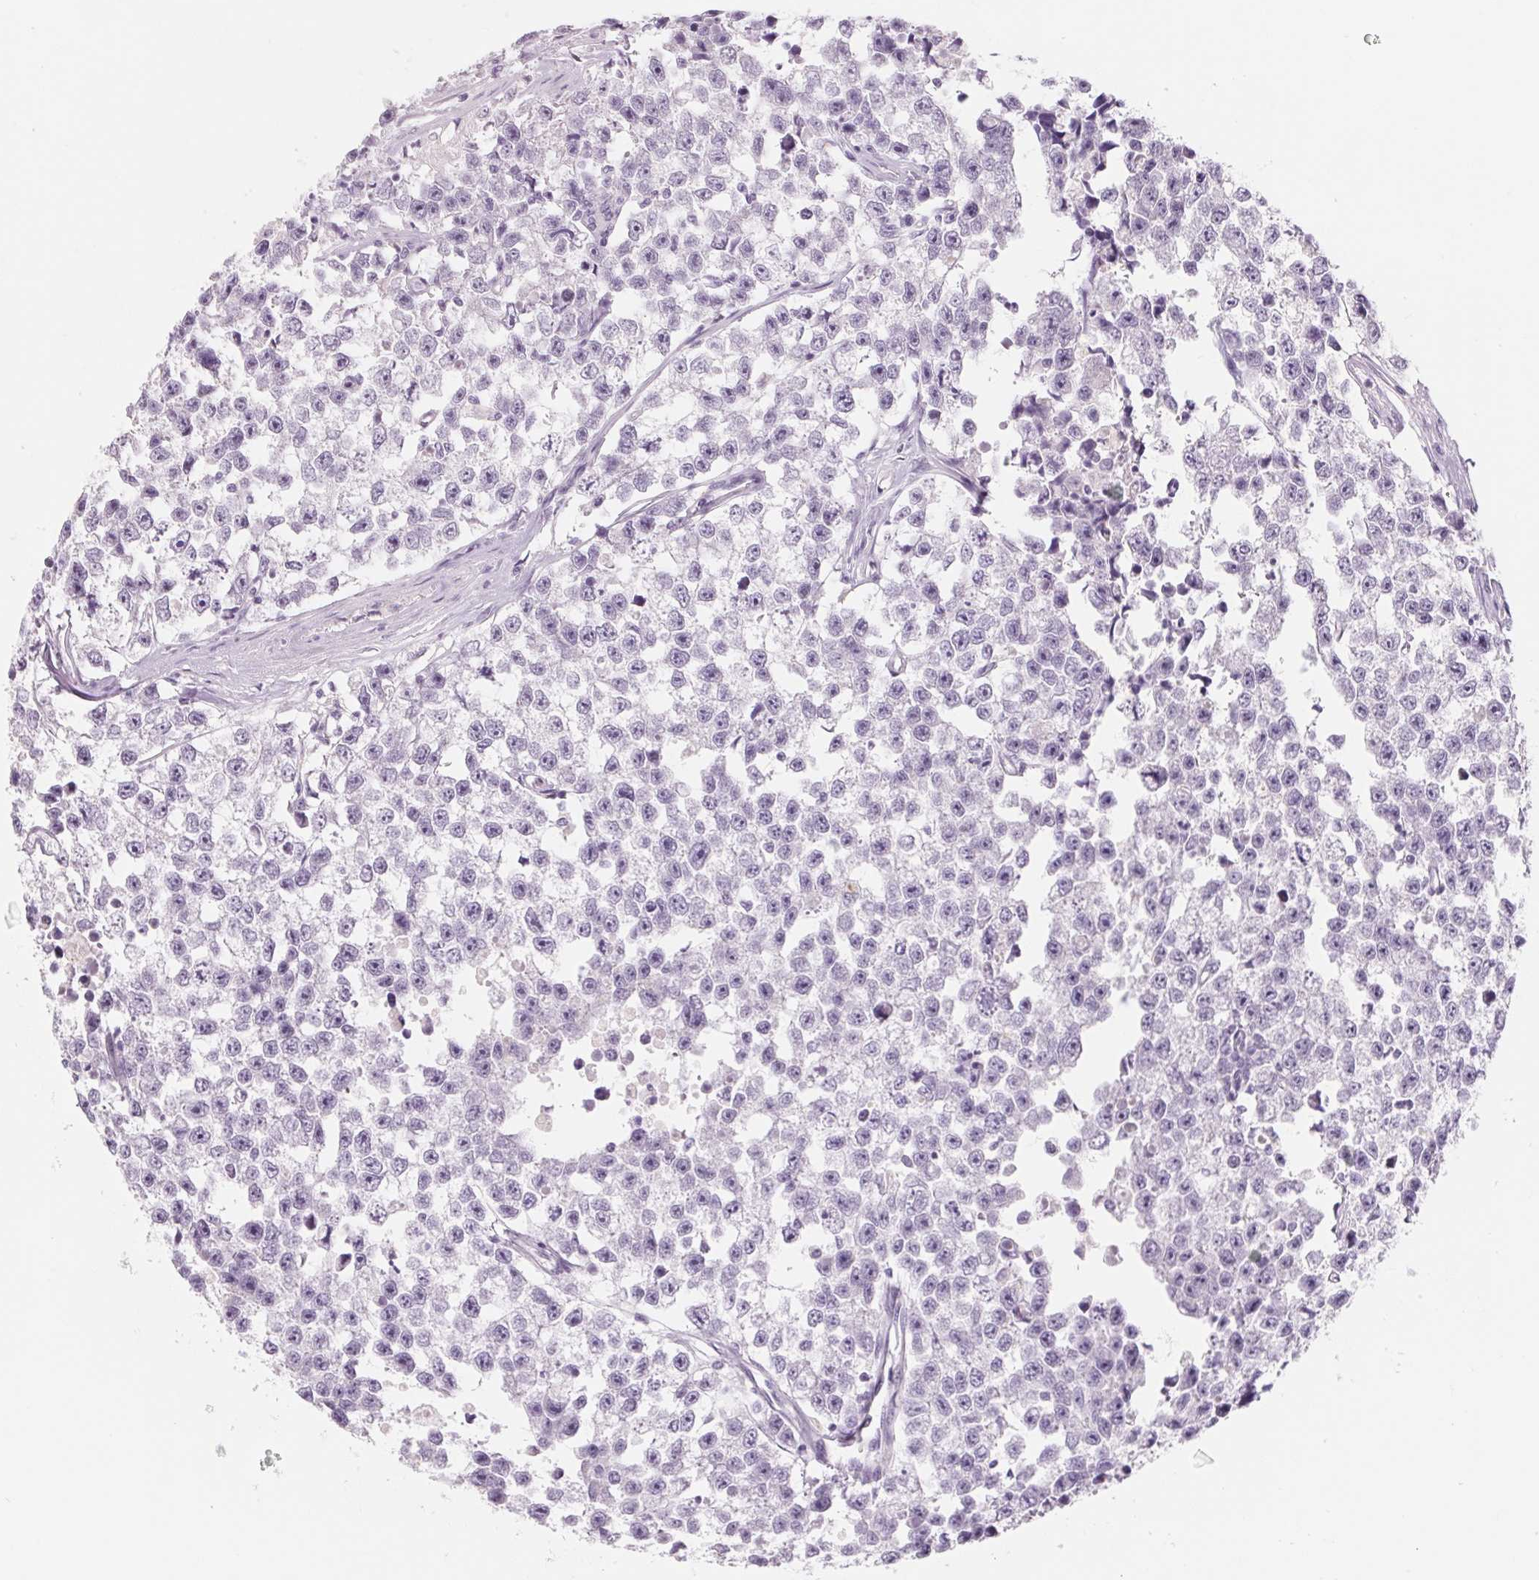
{"staining": {"intensity": "negative", "quantity": "none", "location": "none"}, "tissue": "testis cancer", "cell_type": "Tumor cells", "image_type": "cancer", "snomed": [{"axis": "morphology", "description": "Seminoma, NOS"}, {"axis": "topography", "description": "Testis"}], "caption": "Immunohistochemistry (IHC) image of human testis cancer (seminoma) stained for a protein (brown), which shows no staining in tumor cells.", "gene": "POU1F1", "patient": {"sex": "male", "age": 26}}